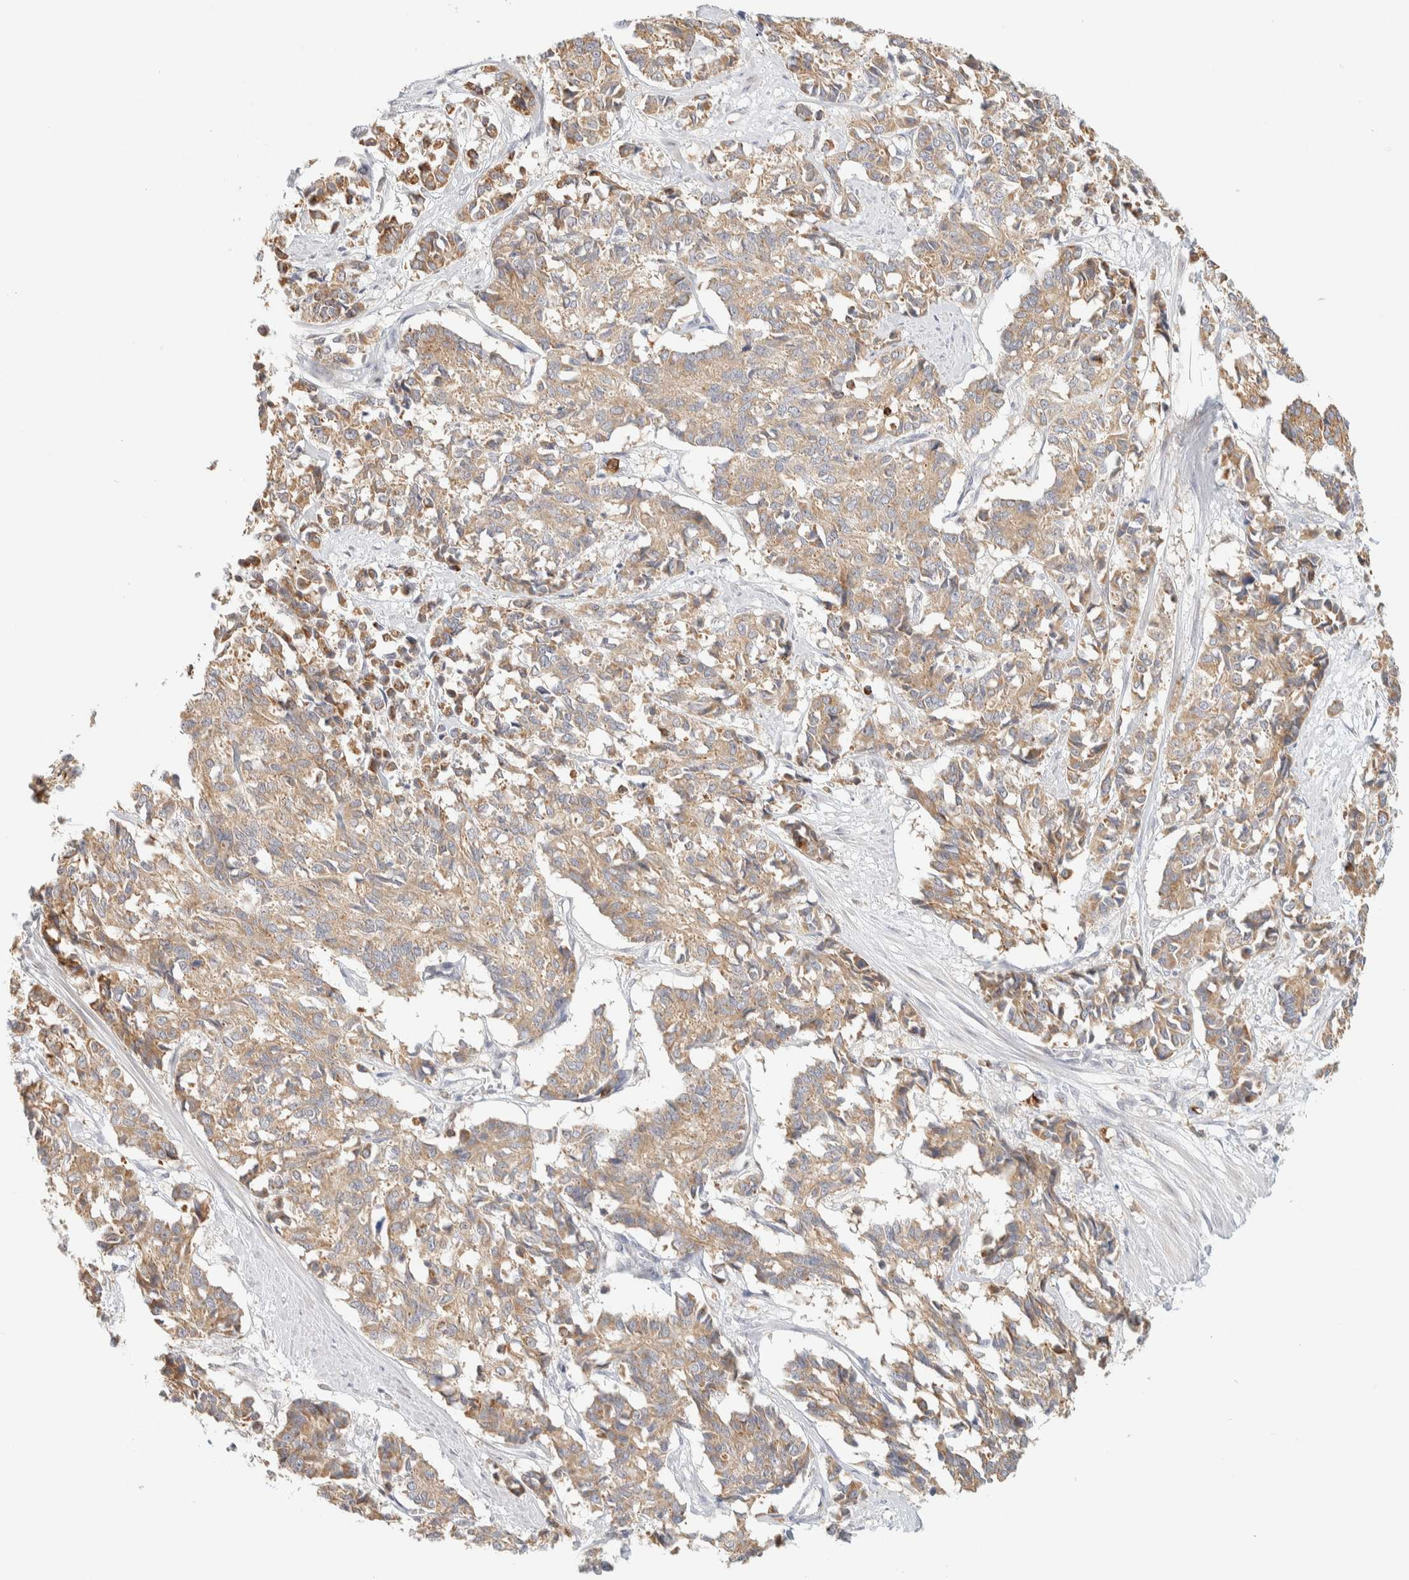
{"staining": {"intensity": "moderate", "quantity": ">75%", "location": "cytoplasmic/membranous"}, "tissue": "cervical cancer", "cell_type": "Tumor cells", "image_type": "cancer", "snomed": [{"axis": "morphology", "description": "Squamous cell carcinoma, NOS"}, {"axis": "topography", "description": "Cervix"}], "caption": "Tumor cells show medium levels of moderate cytoplasmic/membranous staining in about >75% of cells in human cervical squamous cell carcinoma.", "gene": "RUNDC1", "patient": {"sex": "female", "age": 35}}